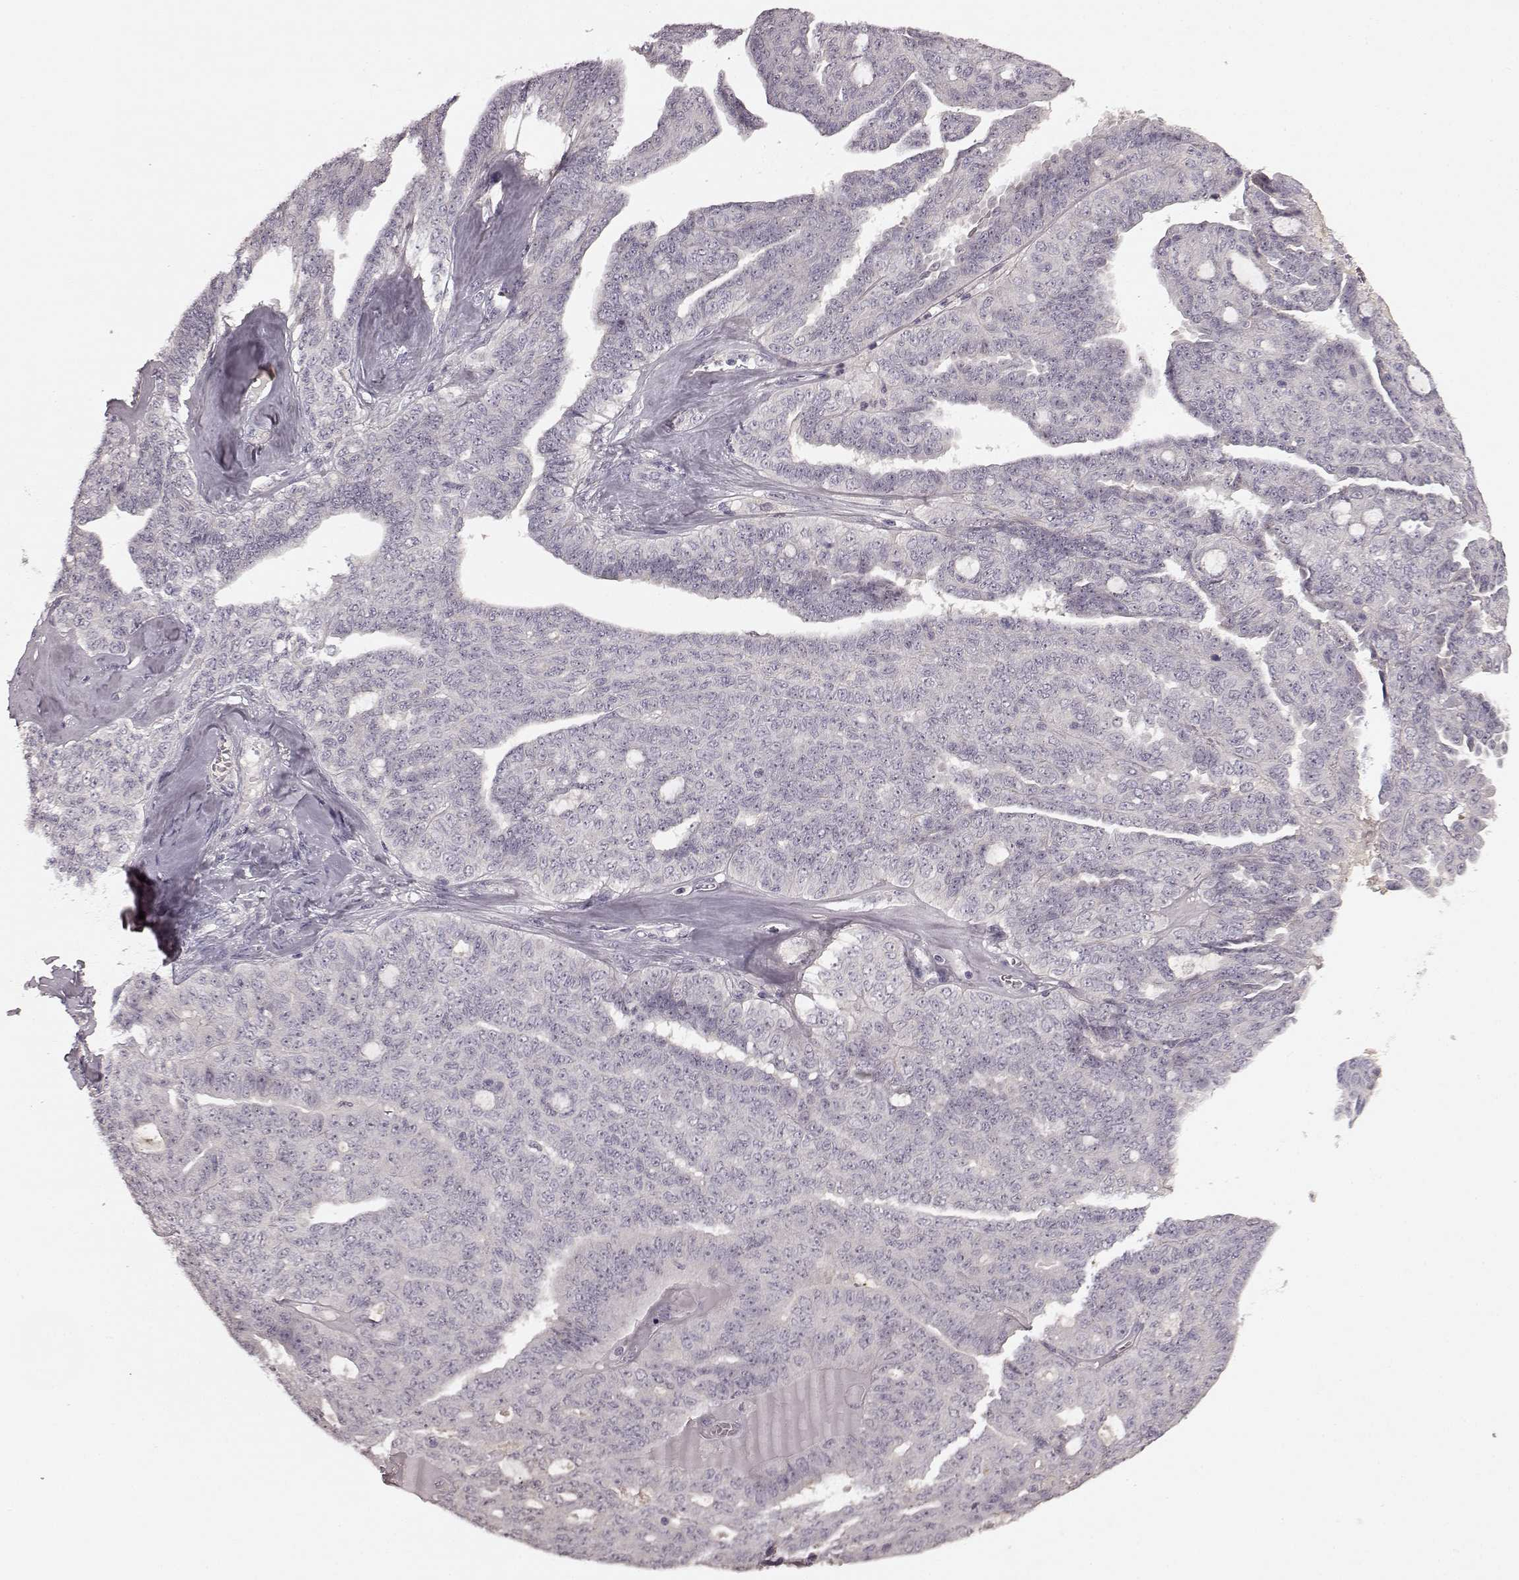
{"staining": {"intensity": "negative", "quantity": "none", "location": "none"}, "tissue": "ovarian cancer", "cell_type": "Tumor cells", "image_type": "cancer", "snomed": [{"axis": "morphology", "description": "Cystadenocarcinoma, serous, NOS"}, {"axis": "topography", "description": "Ovary"}], "caption": "IHC micrograph of neoplastic tissue: human ovarian serous cystadenocarcinoma stained with DAB reveals no significant protein positivity in tumor cells.", "gene": "SLC22A18", "patient": {"sex": "female", "age": 71}}